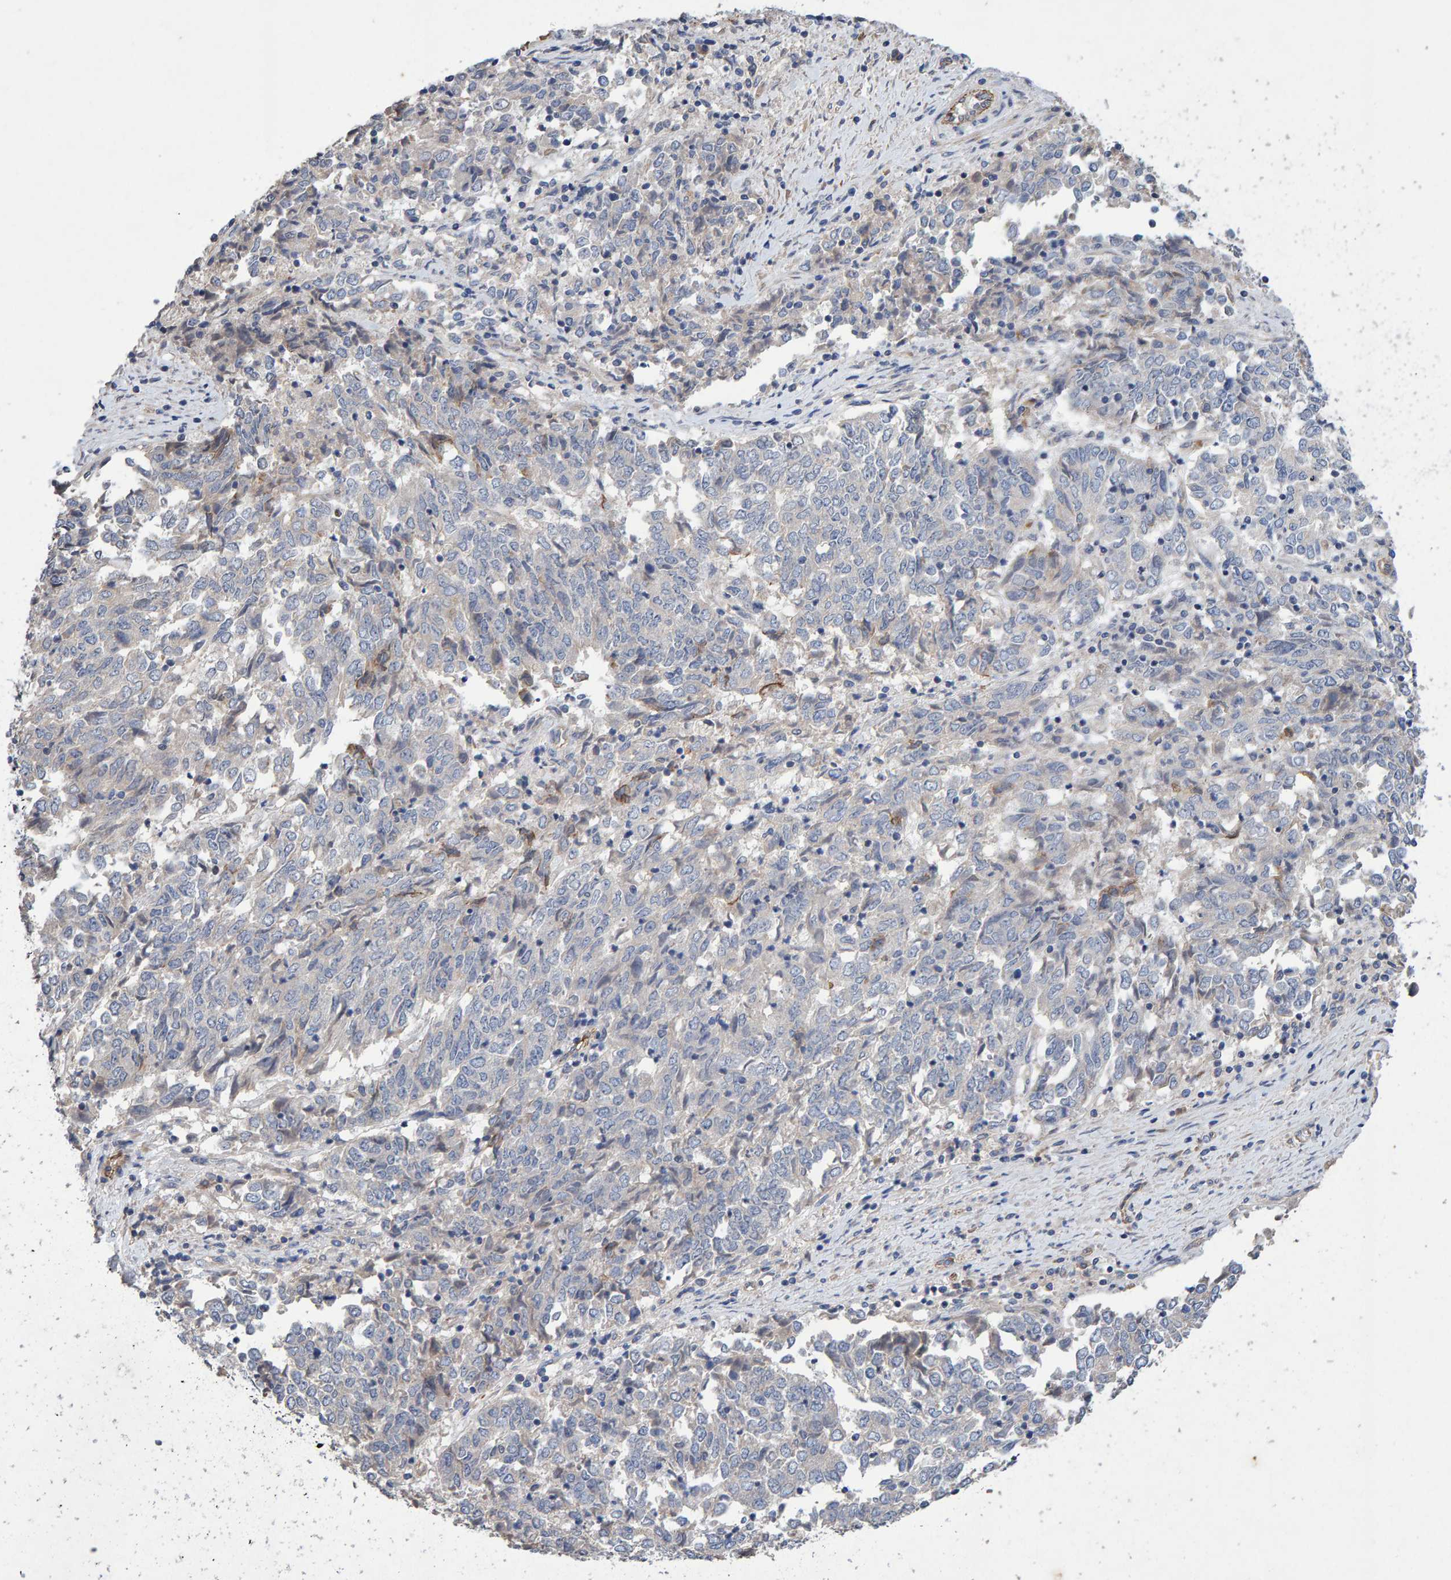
{"staining": {"intensity": "negative", "quantity": "none", "location": "none"}, "tissue": "endometrial cancer", "cell_type": "Tumor cells", "image_type": "cancer", "snomed": [{"axis": "morphology", "description": "Adenocarcinoma, NOS"}, {"axis": "topography", "description": "Endometrium"}], "caption": "A high-resolution micrograph shows immunohistochemistry (IHC) staining of endometrial cancer, which reveals no significant staining in tumor cells.", "gene": "EFR3A", "patient": {"sex": "female", "age": 80}}